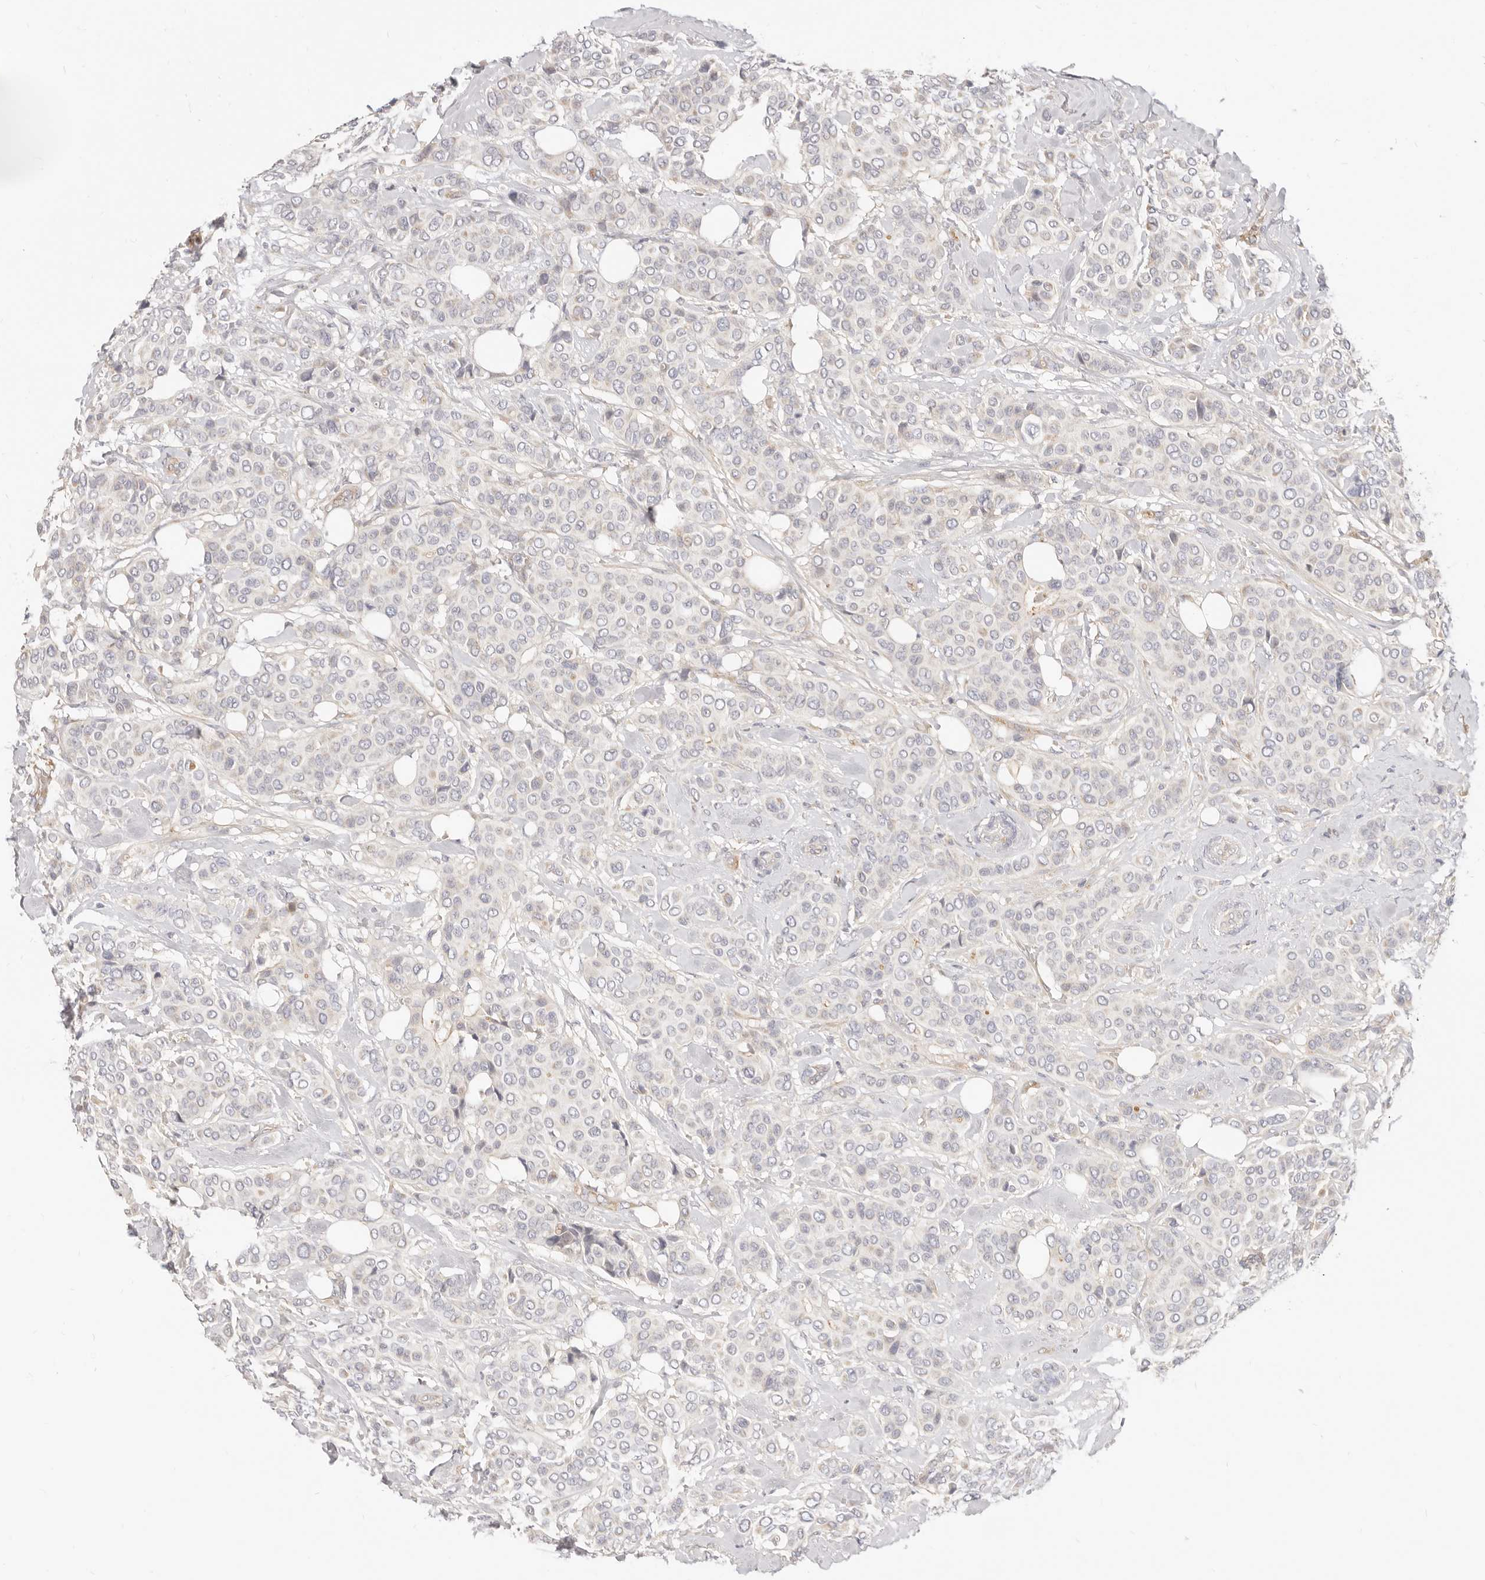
{"staining": {"intensity": "negative", "quantity": "none", "location": "none"}, "tissue": "breast cancer", "cell_type": "Tumor cells", "image_type": "cancer", "snomed": [{"axis": "morphology", "description": "Lobular carcinoma"}, {"axis": "topography", "description": "Breast"}], "caption": "A histopathology image of human lobular carcinoma (breast) is negative for staining in tumor cells.", "gene": "LTB4R2", "patient": {"sex": "female", "age": 51}}